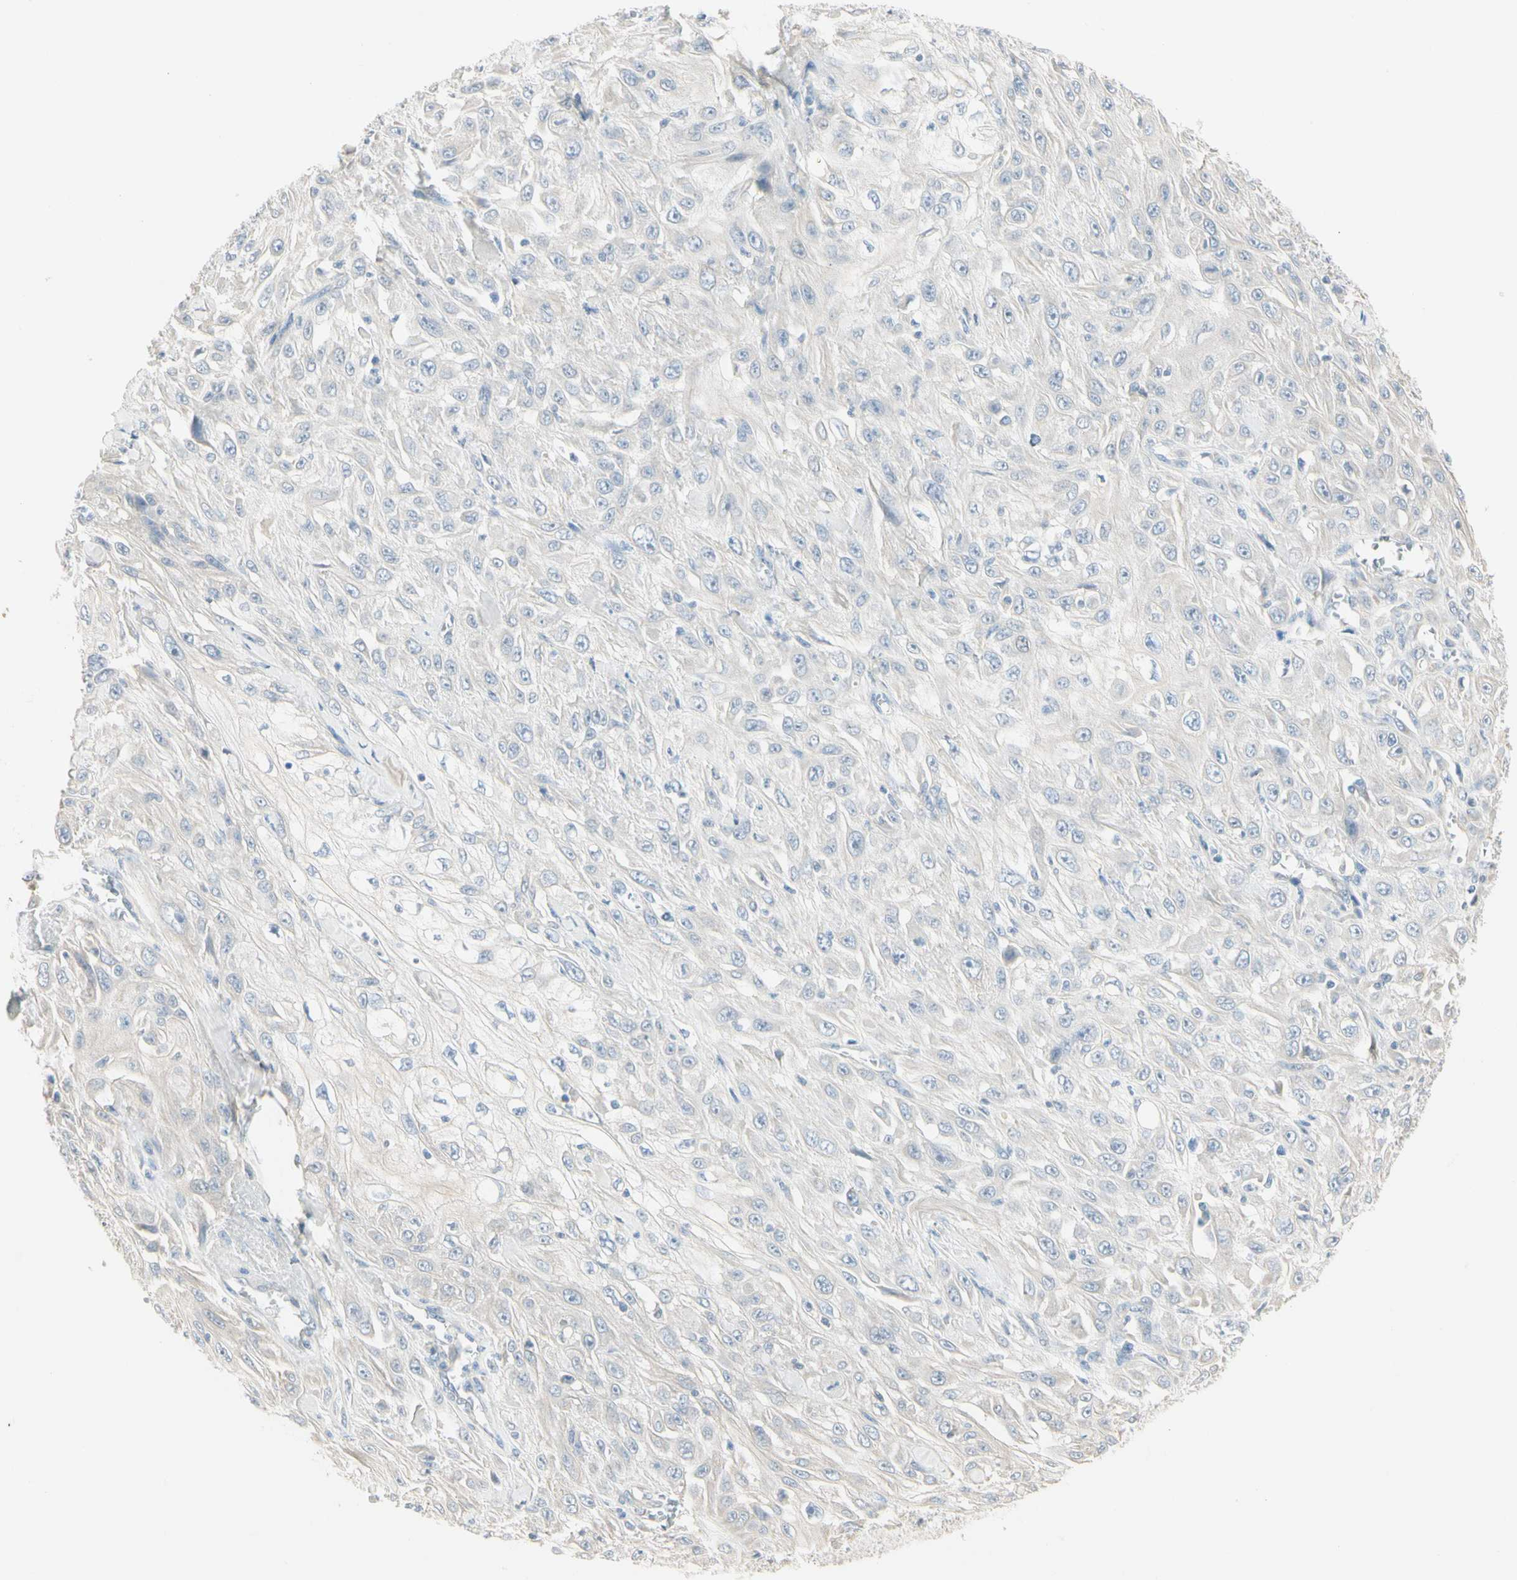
{"staining": {"intensity": "negative", "quantity": "none", "location": "none"}, "tissue": "skin cancer", "cell_type": "Tumor cells", "image_type": "cancer", "snomed": [{"axis": "morphology", "description": "Squamous cell carcinoma, NOS"}, {"axis": "morphology", "description": "Squamous cell carcinoma, metastatic, NOS"}, {"axis": "topography", "description": "Skin"}, {"axis": "topography", "description": "Lymph node"}], "caption": "Histopathology image shows no significant protein positivity in tumor cells of skin squamous cell carcinoma. The staining was performed using DAB to visualize the protein expression in brown, while the nuclei were stained in blue with hematoxylin (Magnification: 20x).", "gene": "ALDH18A1", "patient": {"sex": "male", "age": 75}}